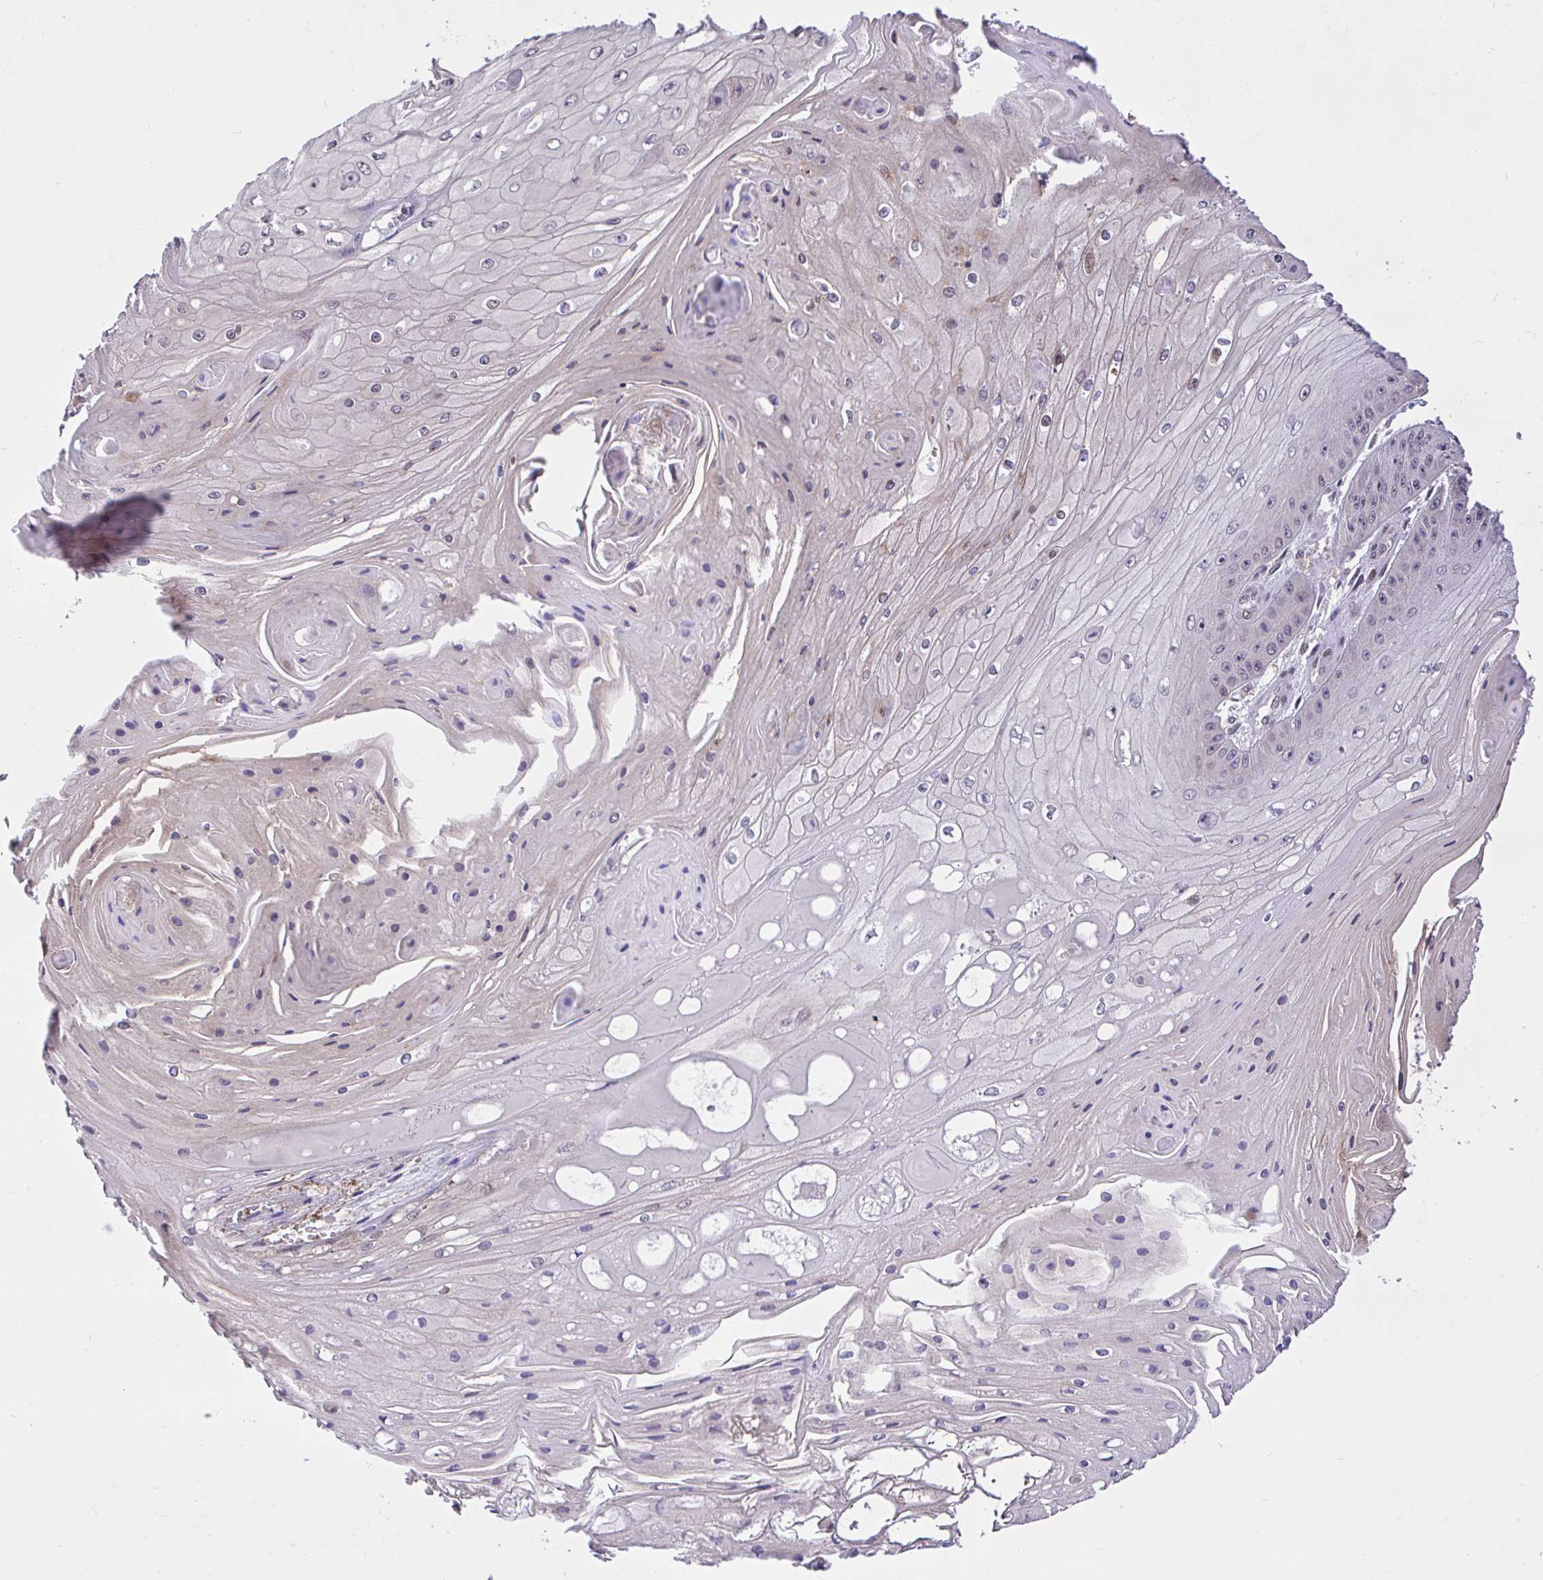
{"staining": {"intensity": "weak", "quantity": "<25%", "location": "nuclear"}, "tissue": "skin cancer", "cell_type": "Tumor cells", "image_type": "cancer", "snomed": [{"axis": "morphology", "description": "Squamous cell carcinoma, NOS"}, {"axis": "topography", "description": "Skin"}], "caption": "High power microscopy photomicrograph of an immunohistochemistry image of skin cancer, revealing no significant positivity in tumor cells. The staining is performed using DAB (3,3'-diaminobenzidine) brown chromogen with nuclei counter-stained in using hematoxylin.", "gene": "GLIS3", "patient": {"sex": "male", "age": 70}}